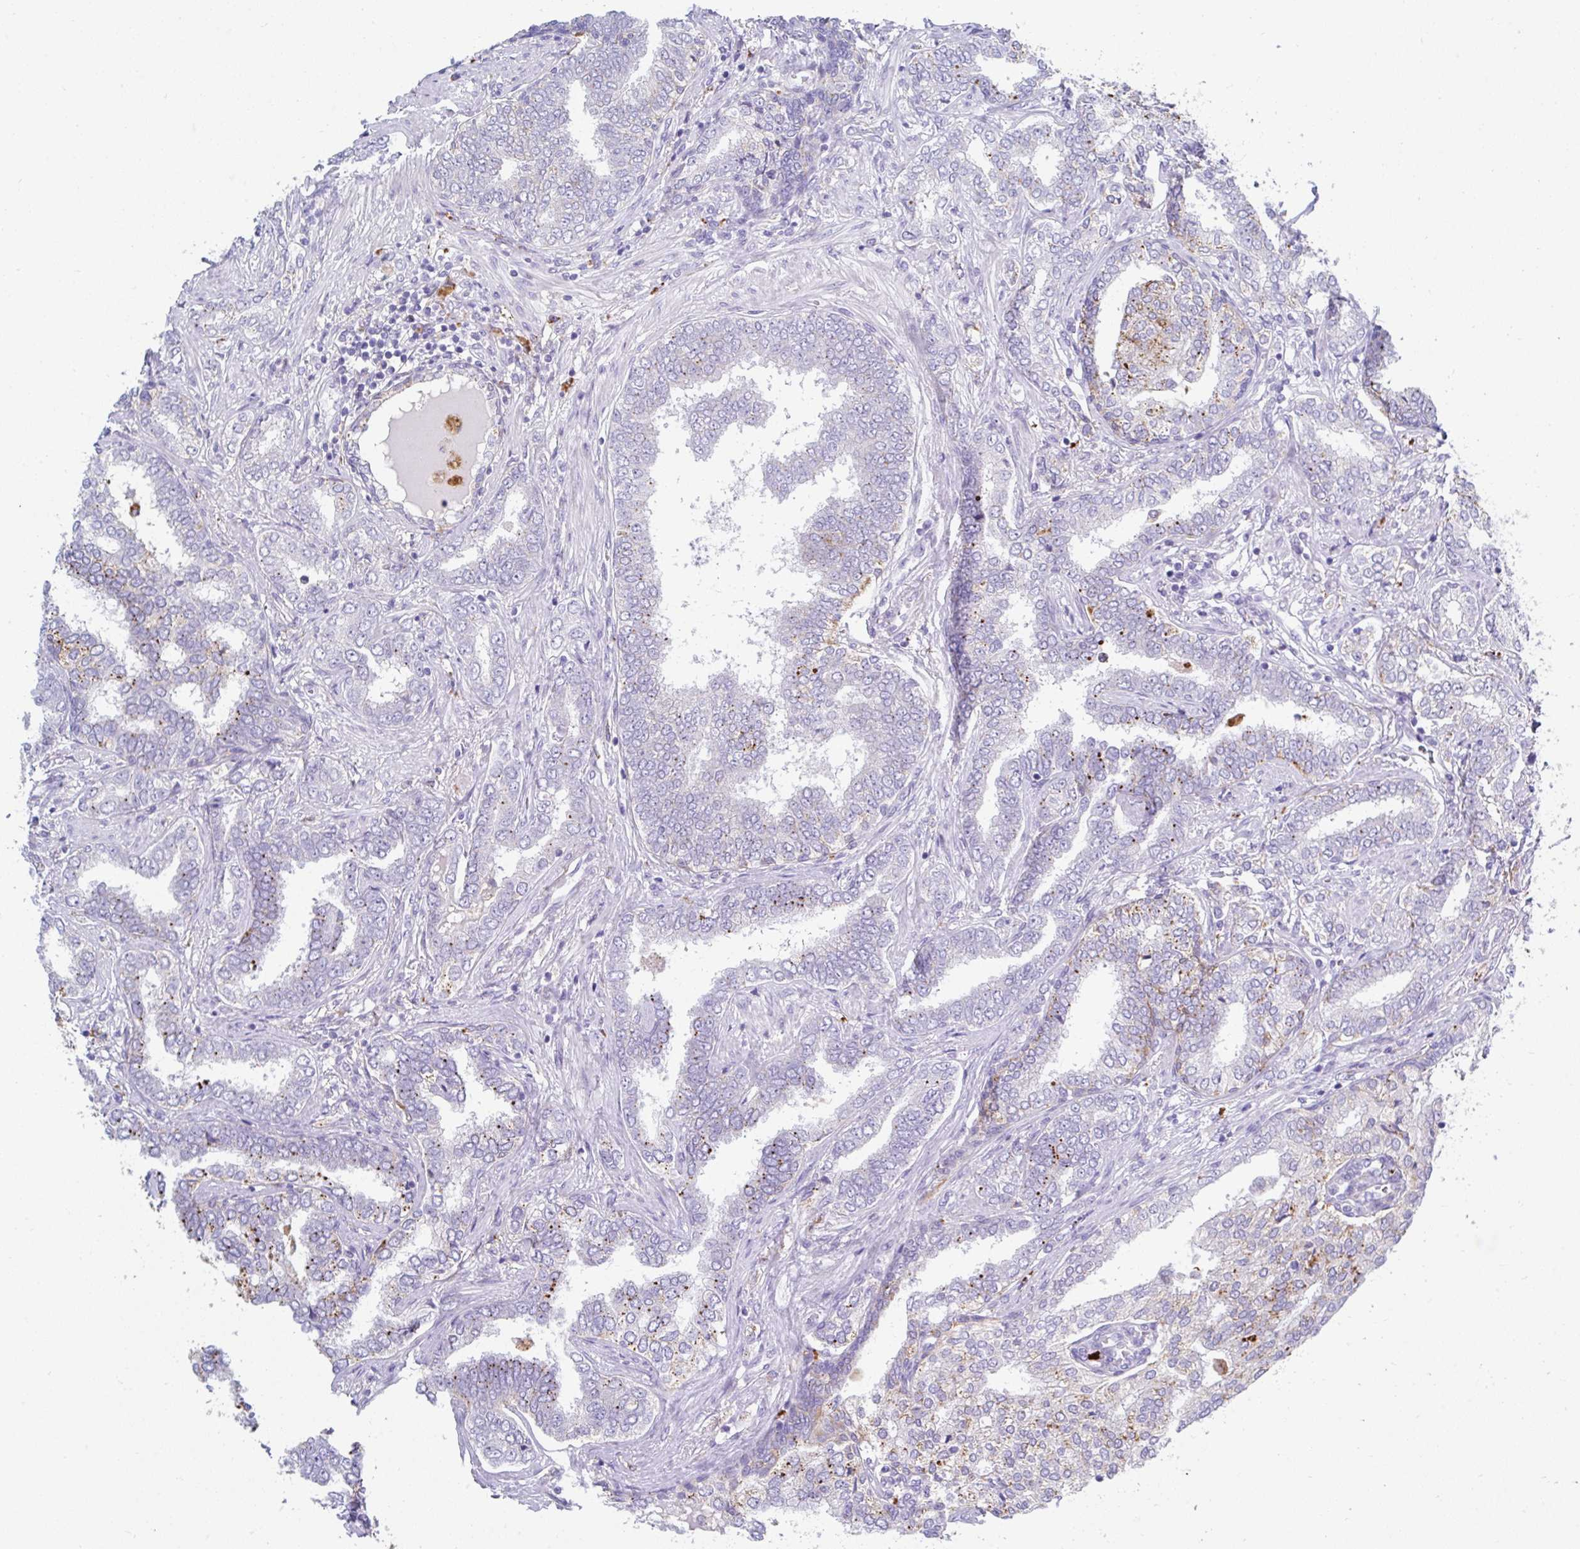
{"staining": {"intensity": "negative", "quantity": "none", "location": "none"}, "tissue": "prostate cancer", "cell_type": "Tumor cells", "image_type": "cancer", "snomed": [{"axis": "morphology", "description": "Adenocarcinoma, High grade"}, {"axis": "topography", "description": "Prostate"}], "caption": "High power microscopy micrograph of an immunohistochemistry (IHC) image of prostate adenocarcinoma (high-grade), revealing no significant staining in tumor cells.", "gene": "ZNF33A", "patient": {"sex": "male", "age": 72}}